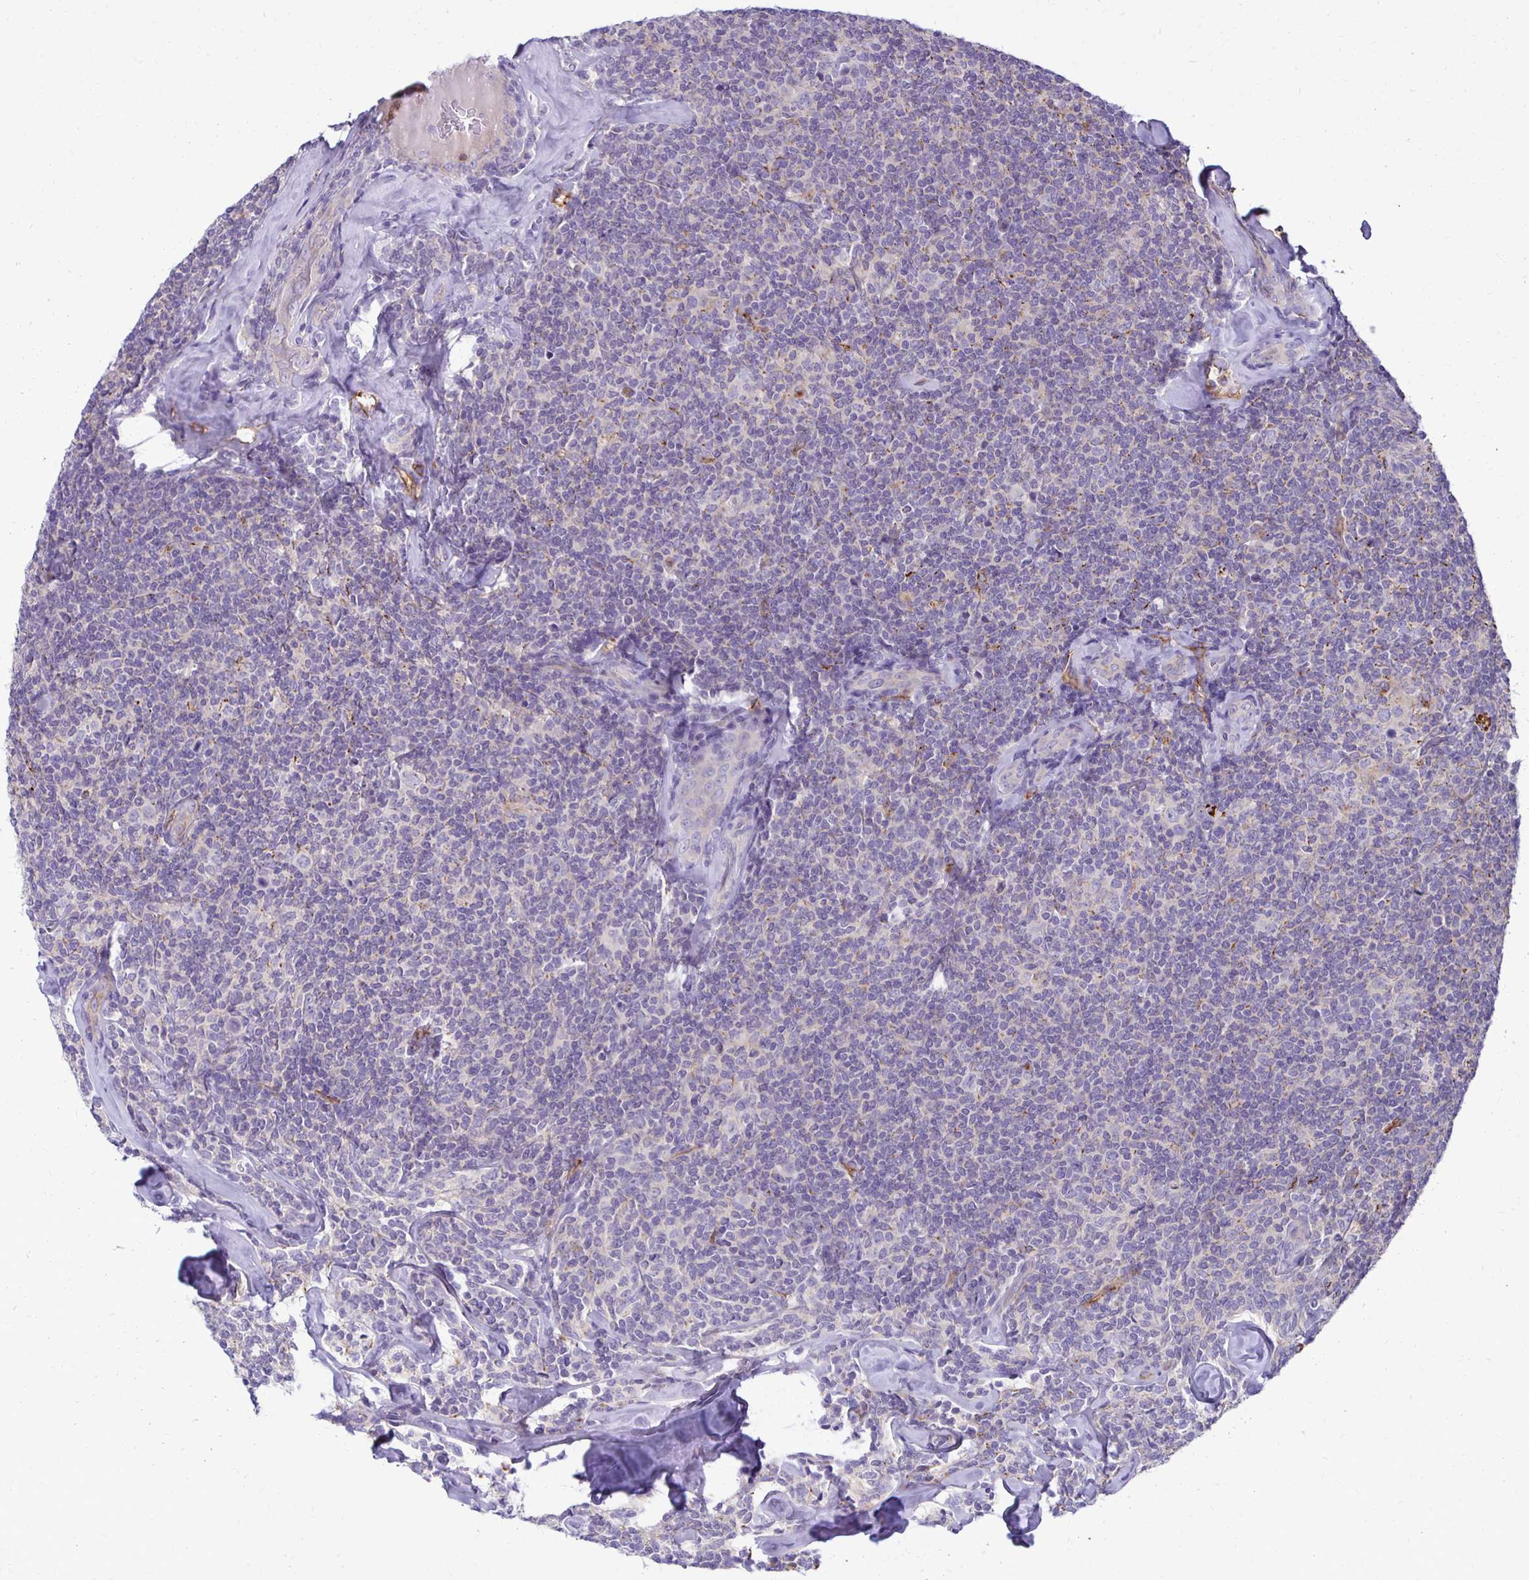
{"staining": {"intensity": "negative", "quantity": "none", "location": "none"}, "tissue": "lymphoma", "cell_type": "Tumor cells", "image_type": "cancer", "snomed": [{"axis": "morphology", "description": "Malignant lymphoma, non-Hodgkin's type, Low grade"}, {"axis": "topography", "description": "Lymph node"}], "caption": "Micrograph shows no protein expression in tumor cells of low-grade malignant lymphoma, non-Hodgkin's type tissue.", "gene": "TTYH1", "patient": {"sex": "female", "age": 56}}